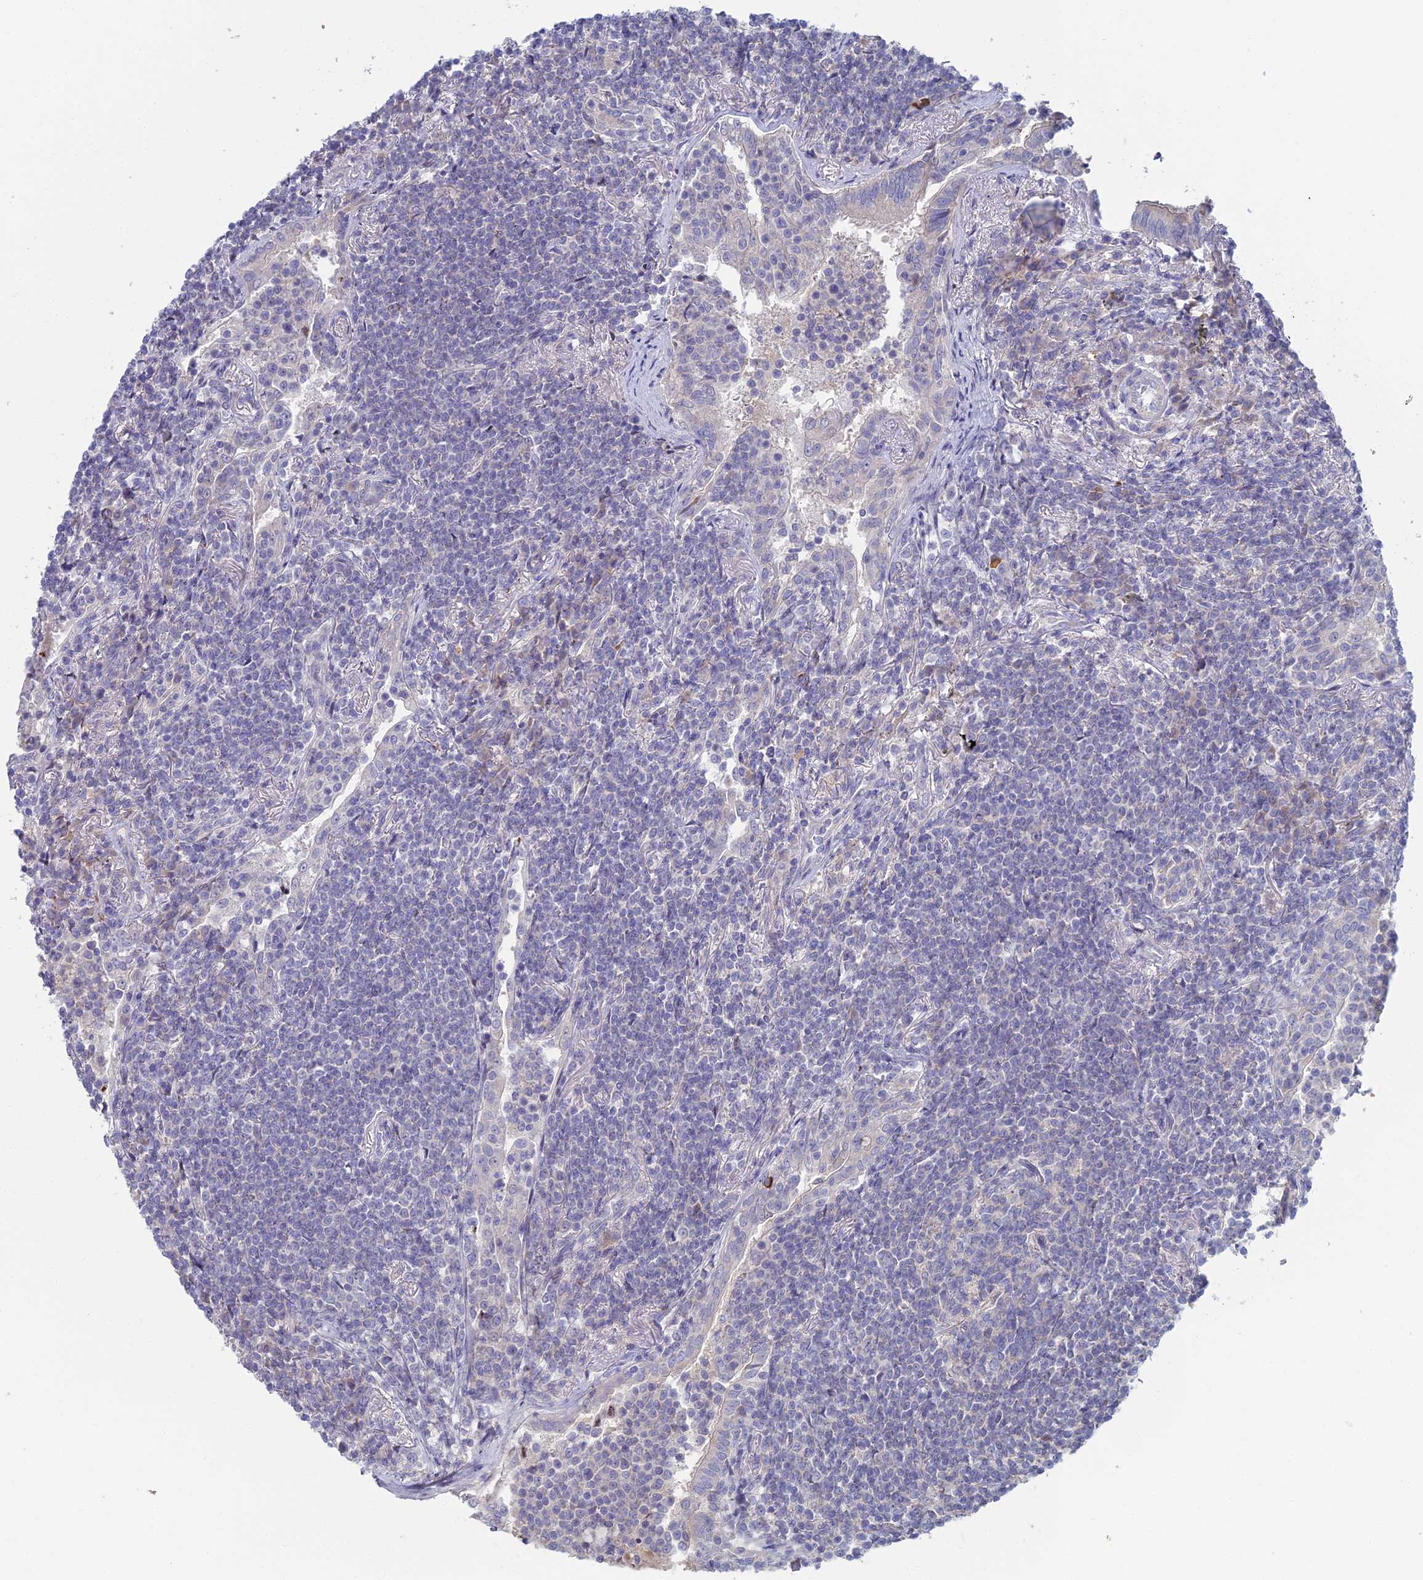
{"staining": {"intensity": "negative", "quantity": "none", "location": "none"}, "tissue": "lymphoma", "cell_type": "Tumor cells", "image_type": "cancer", "snomed": [{"axis": "morphology", "description": "Malignant lymphoma, non-Hodgkin's type, Low grade"}, {"axis": "topography", "description": "Lung"}], "caption": "The IHC micrograph has no significant positivity in tumor cells of low-grade malignant lymphoma, non-Hodgkin's type tissue.", "gene": "ARL16", "patient": {"sex": "female", "age": 71}}